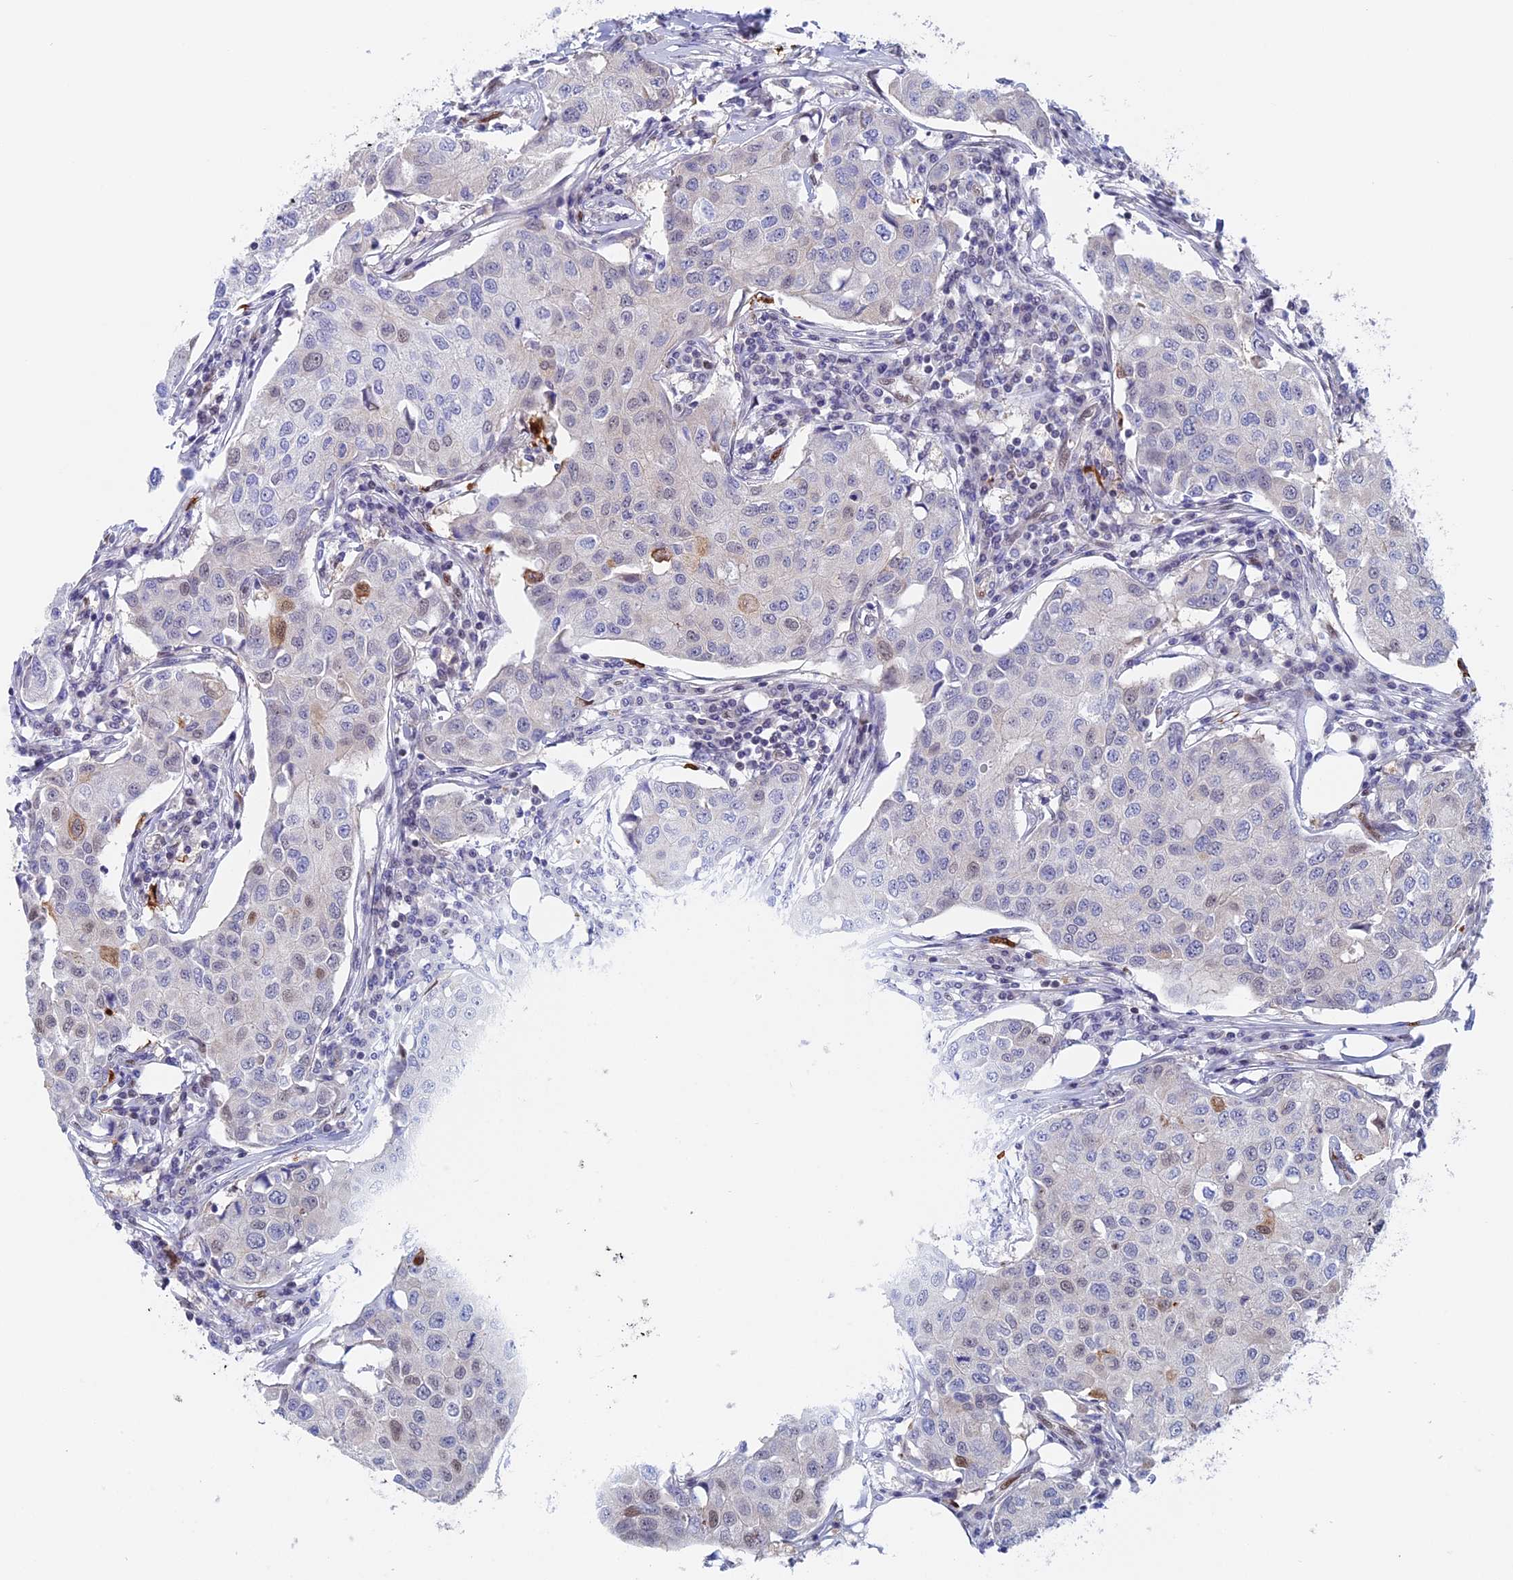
{"staining": {"intensity": "weak", "quantity": "<25%", "location": "cytoplasmic/membranous,nuclear"}, "tissue": "breast cancer", "cell_type": "Tumor cells", "image_type": "cancer", "snomed": [{"axis": "morphology", "description": "Duct carcinoma"}, {"axis": "topography", "description": "Breast"}], "caption": "DAB immunohistochemical staining of human breast infiltrating ductal carcinoma demonstrates no significant positivity in tumor cells.", "gene": "SLC26A1", "patient": {"sex": "female", "age": 80}}